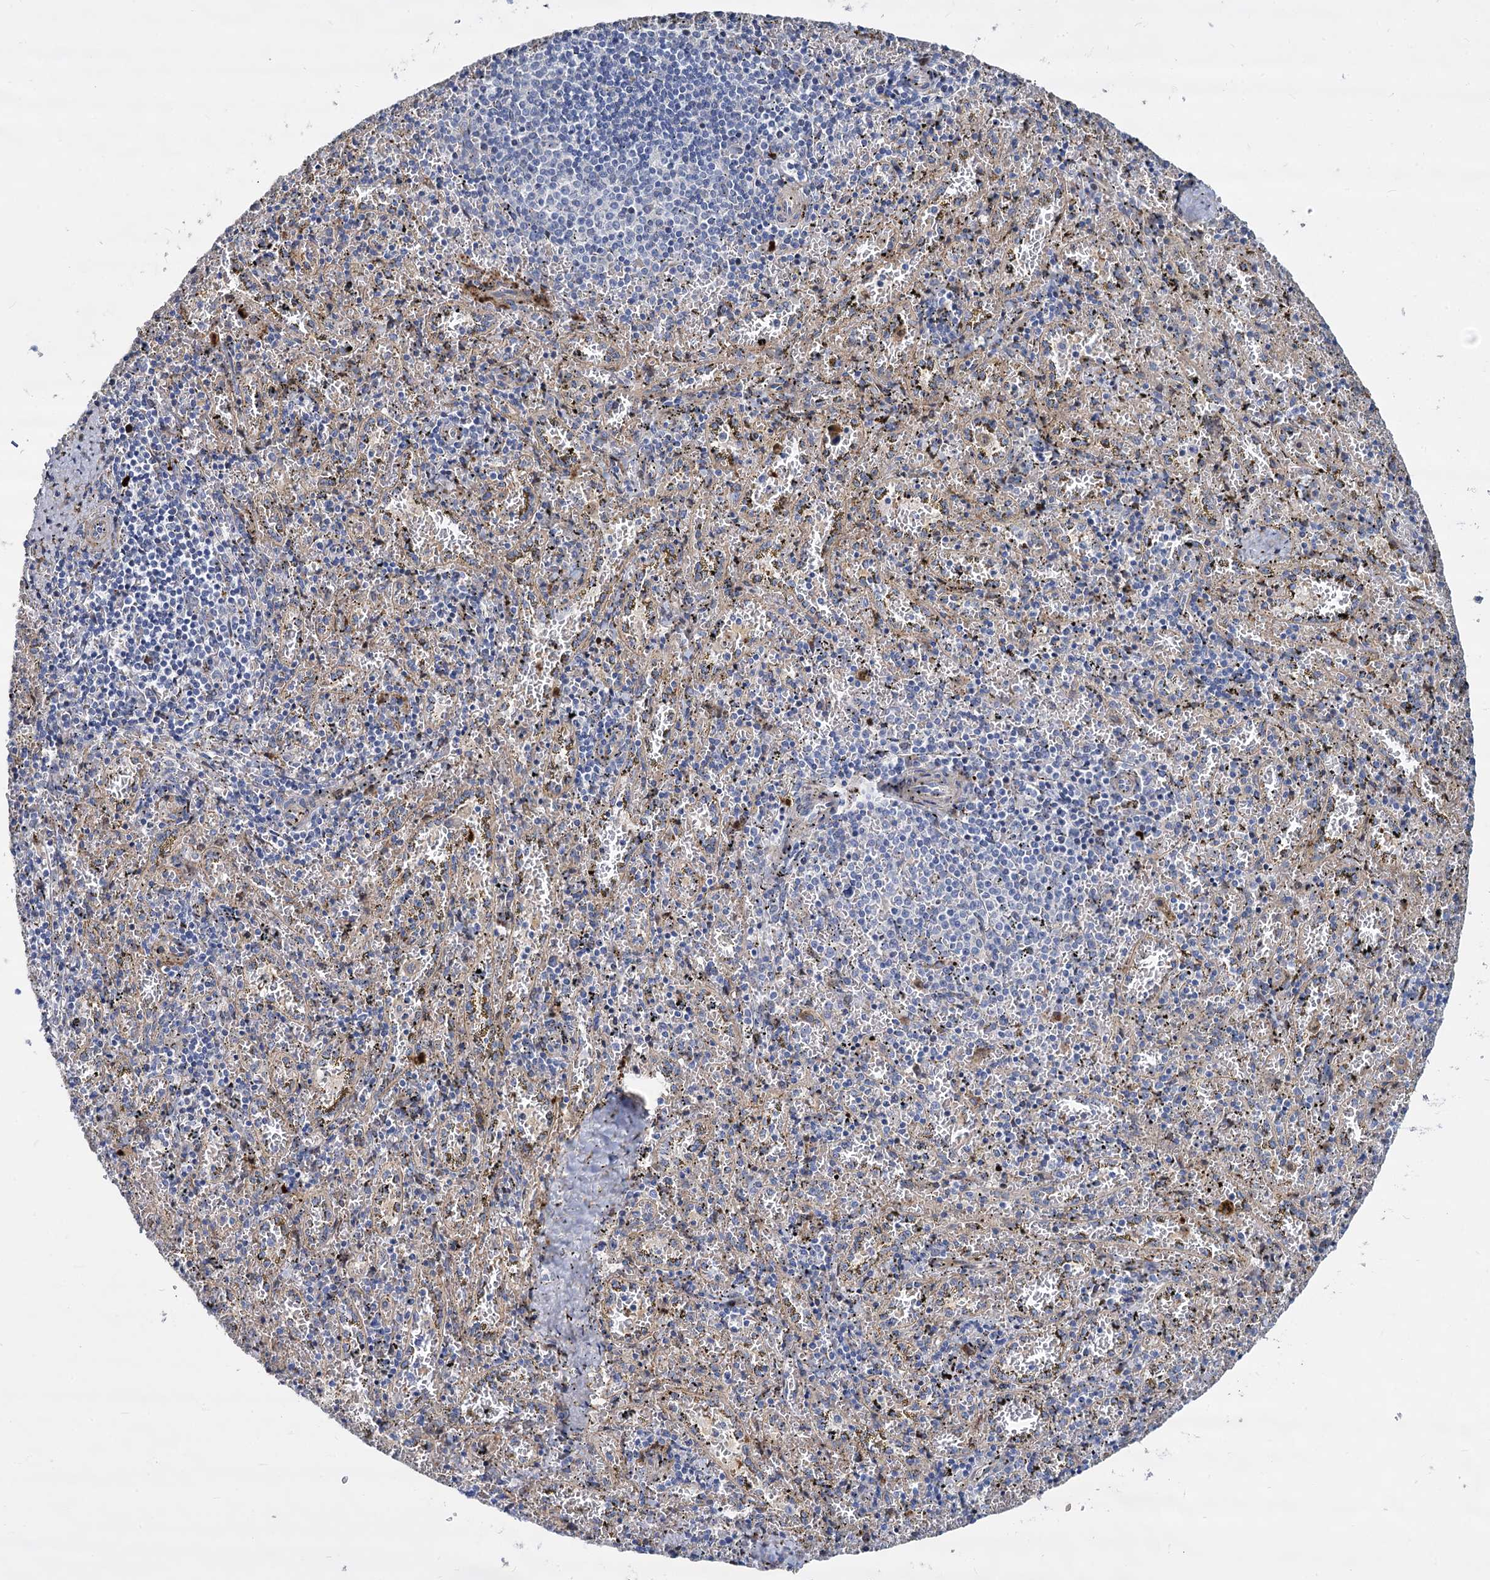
{"staining": {"intensity": "negative", "quantity": "none", "location": "none"}, "tissue": "spleen", "cell_type": "Cells in red pulp", "image_type": "normal", "snomed": [{"axis": "morphology", "description": "Normal tissue, NOS"}, {"axis": "topography", "description": "Spleen"}], "caption": "Benign spleen was stained to show a protein in brown. There is no significant expression in cells in red pulp.", "gene": "TRIM77", "patient": {"sex": "male", "age": 11}}